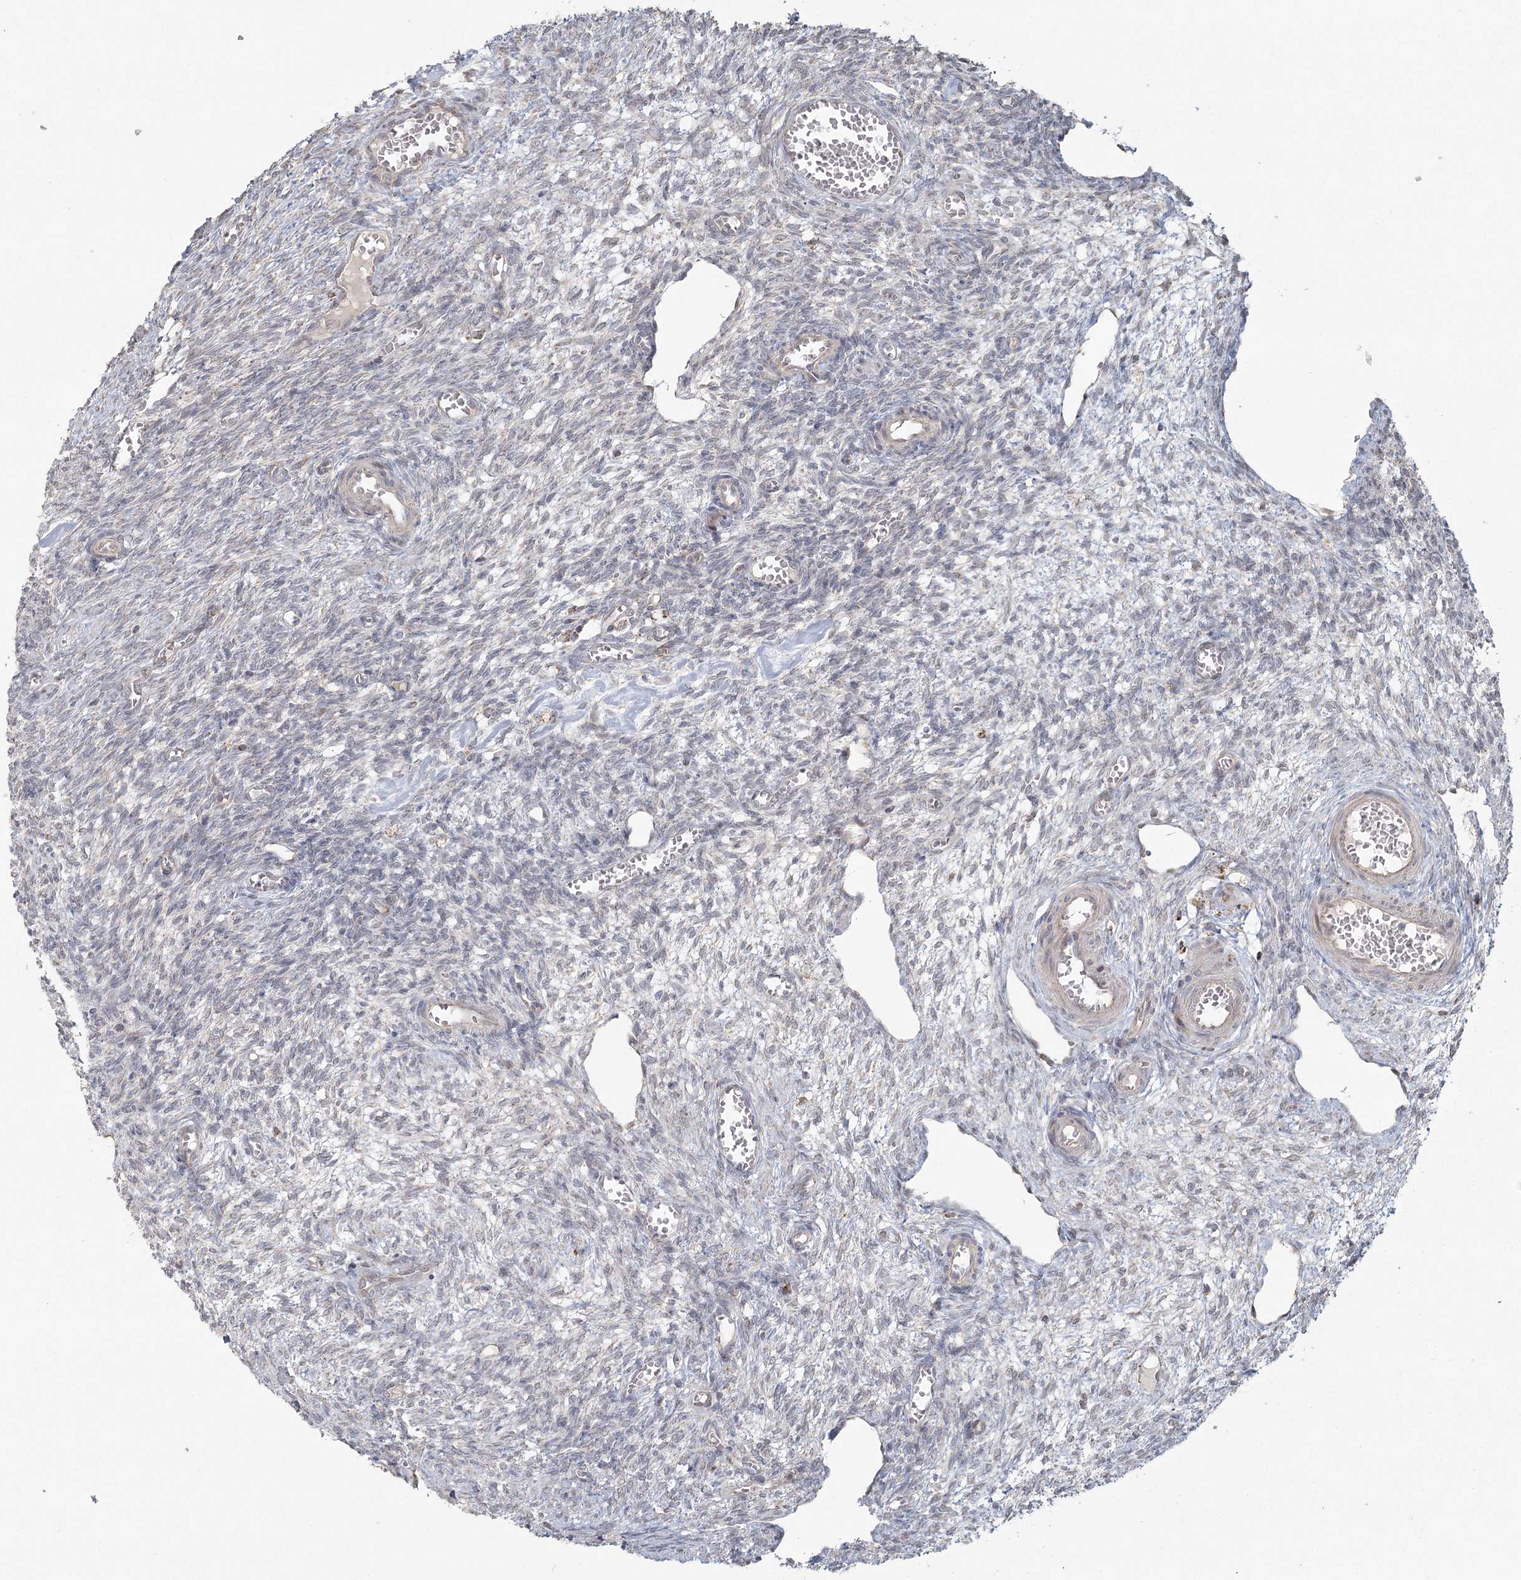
{"staining": {"intensity": "negative", "quantity": "none", "location": "none"}, "tissue": "ovary", "cell_type": "Ovarian stroma cells", "image_type": "normal", "snomed": [{"axis": "morphology", "description": "Normal tissue, NOS"}, {"axis": "topography", "description": "Ovary"}], "caption": "Immunohistochemistry micrograph of normal ovary stained for a protein (brown), which shows no expression in ovarian stroma cells.", "gene": "LACTB", "patient": {"sex": "female", "age": 27}}